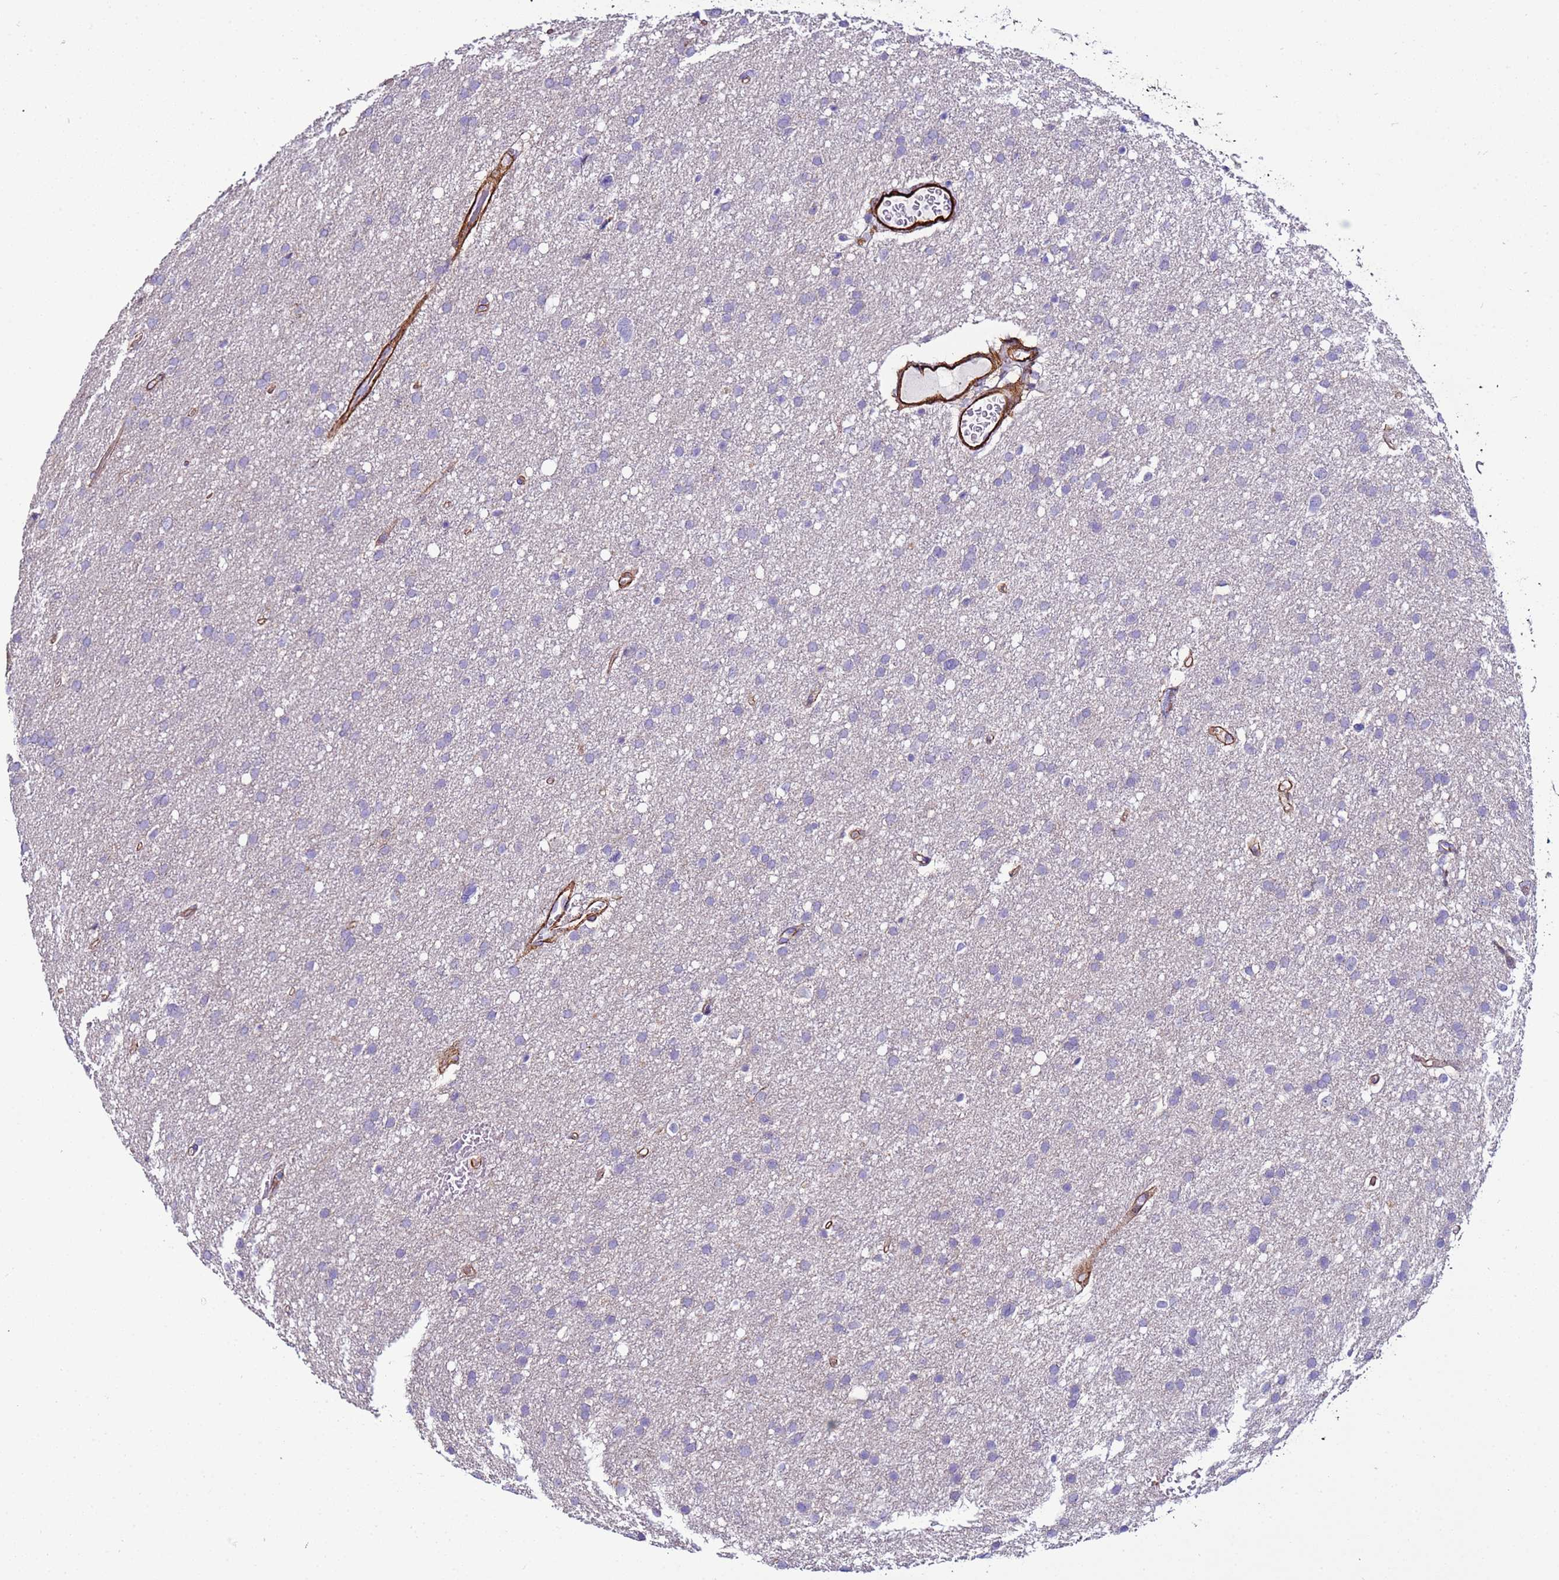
{"staining": {"intensity": "negative", "quantity": "none", "location": "none"}, "tissue": "glioma", "cell_type": "Tumor cells", "image_type": "cancer", "snomed": [{"axis": "morphology", "description": "Glioma, malignant, High grade"}, {"axis": "topography", "description": "Cerebral cortex"}], "caption": "This is a histopathology image of IHC staining of glioma, which shows no staining in tumor cells. The staining was performed using DAB to visualize the protein expression in brown, while the nuclei were stained in blue with hematoxylin (Magnification: 20x).", "gene": "RABL2B", "patient": {"sex": "female", "age": 36}}